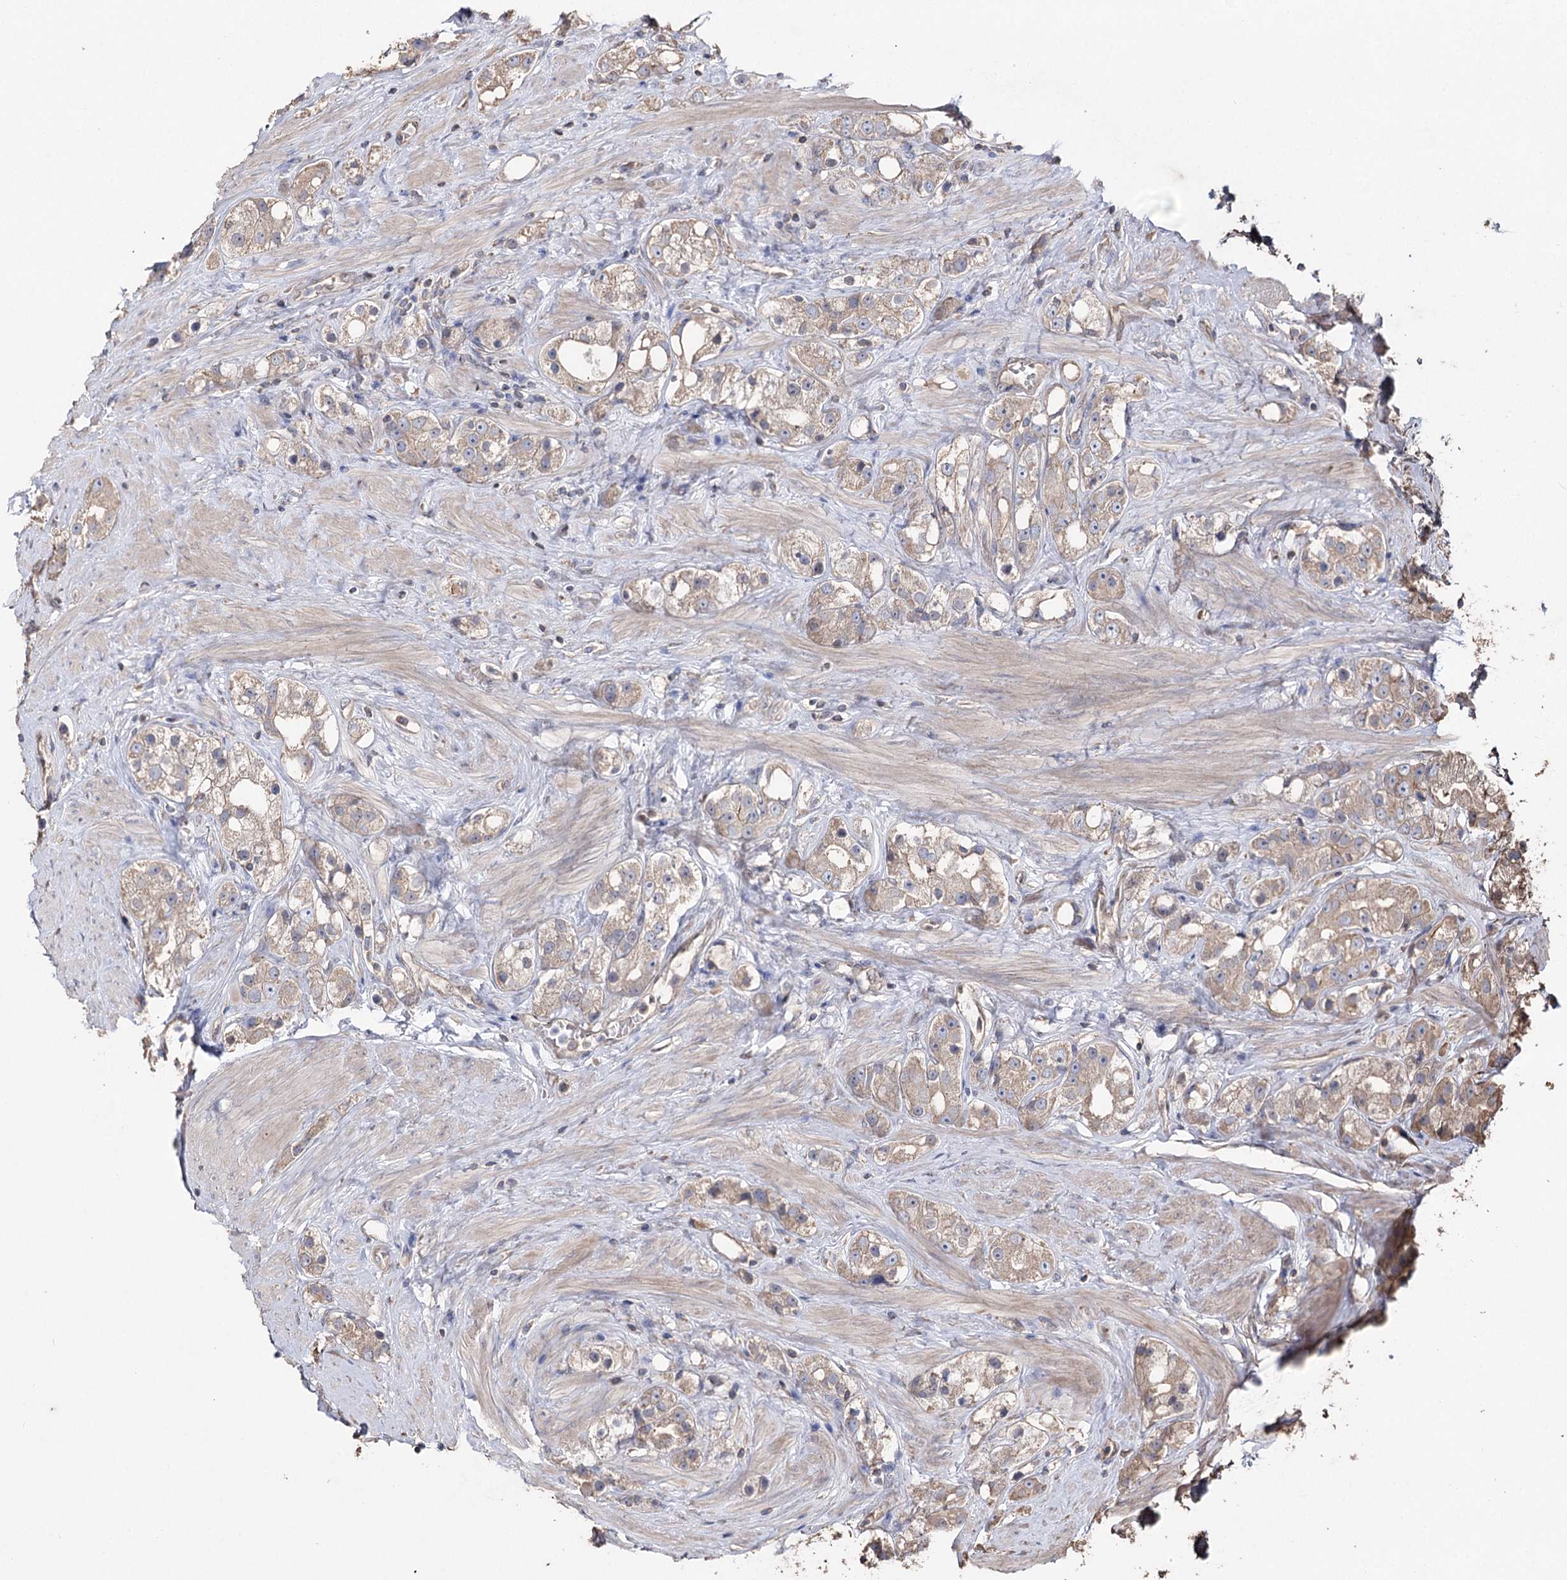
{"staining": {"intensity": "negative", "quantity": "none", "location": "none"}, "tissue": "prostate cancer", "cell_type": "Tumor cells", "image_type": "cancer", "snomed": [{"axis": "morphology", "description": "Adenocarcinoma, NOS"}, {"axis": "topography", "description": "Prostate"}], "caption": "This is an immunohistochemistry image of human adenocarcinoma (prostate). There is no positivity in tumor cells.", "gene": "FAM13B", "patient": {"sex": "male", "age": 79}}